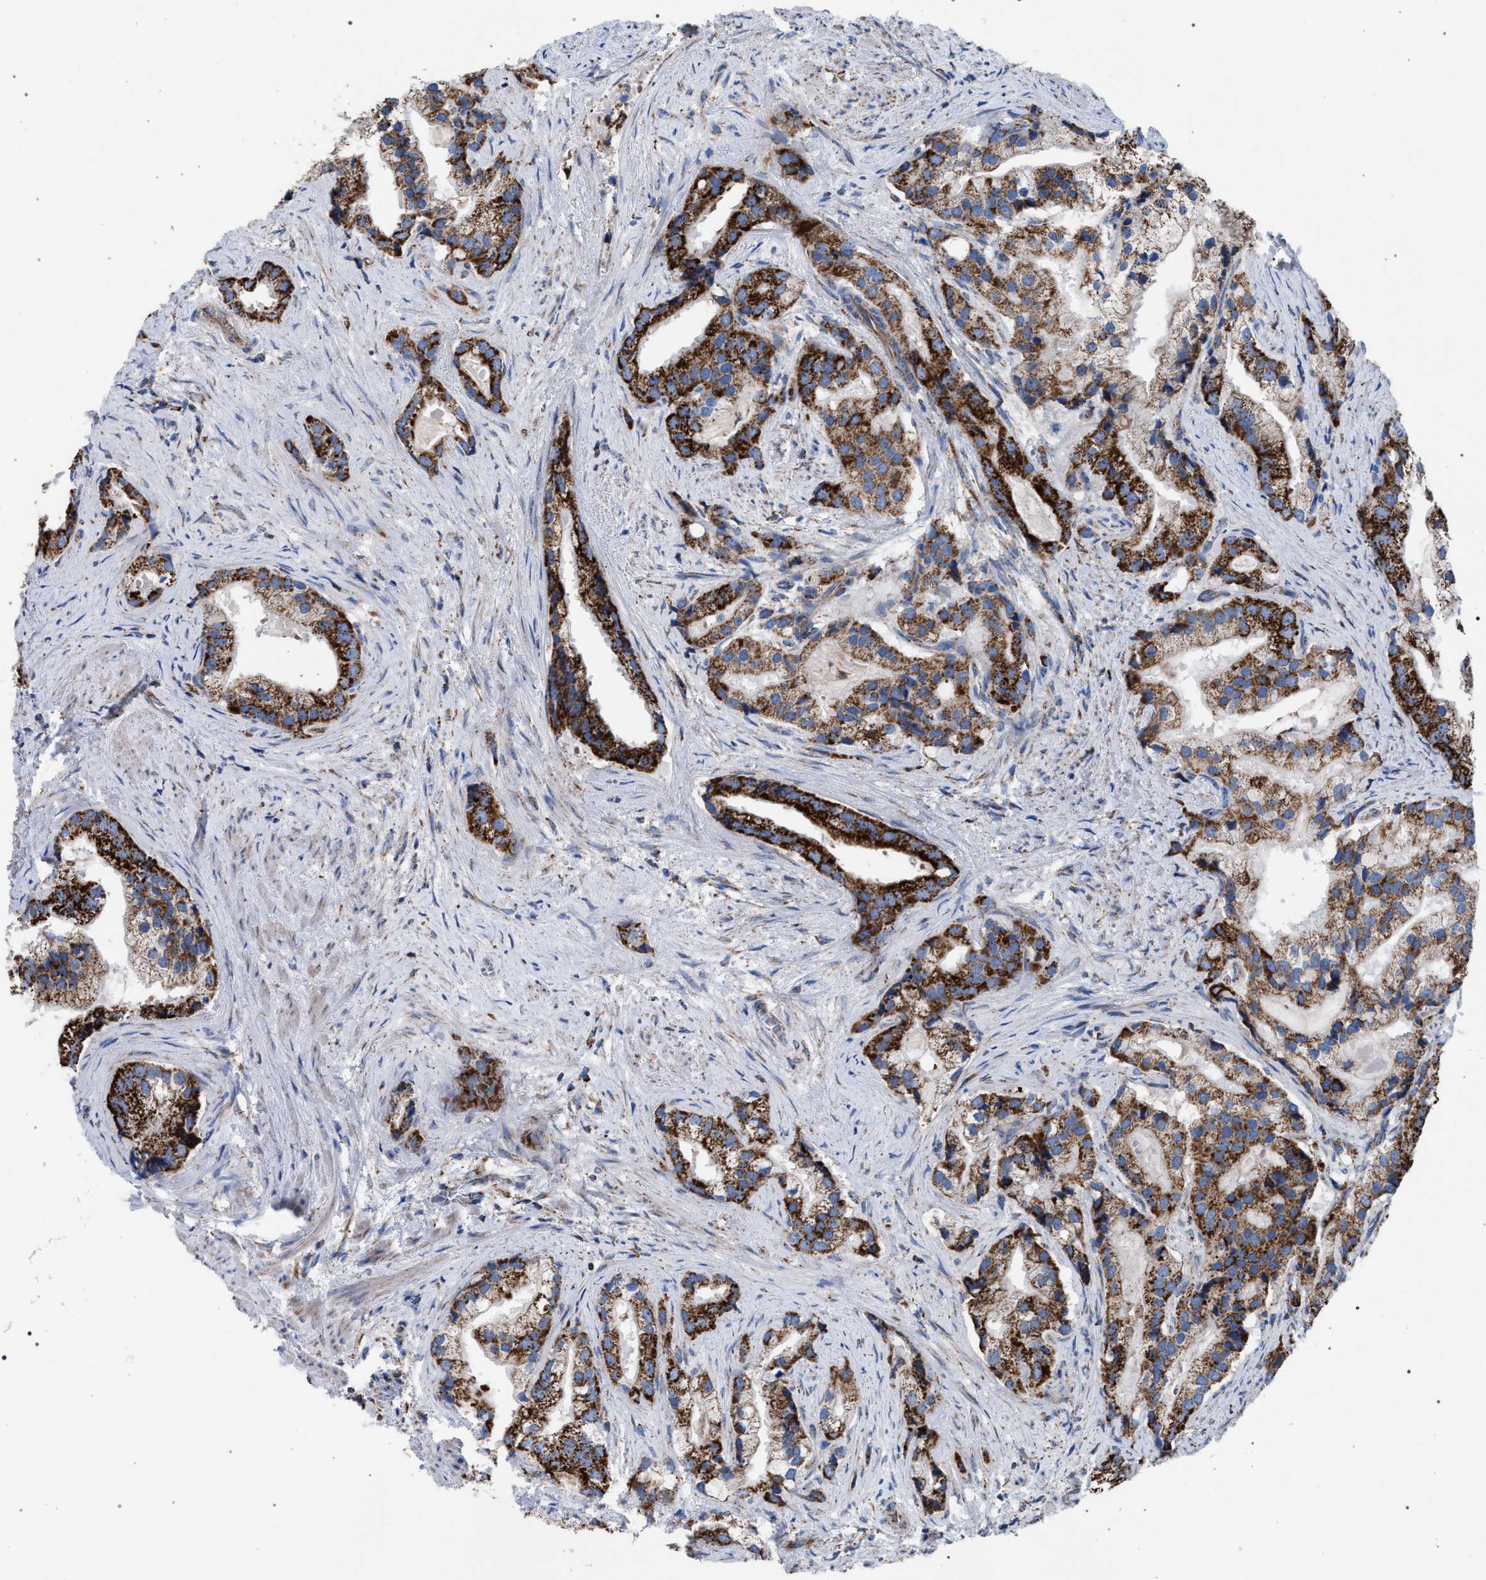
{"staining": {"intensity": "strong", "quantity": ">75%", "location": "cytoplasmic/membranous"}, "tissue": "prostate cancer", "cell_type": "Tumor cells", "image_type": "cancer", "snomed": [{"axis": "morphology", "description": "Adenocarcinoma, Low grade"}, {"axis": "topography", "description": "Prostate"}], "caption": "Prostate cancer (low-grade adenocarcinoma) tissue demonstrates strong cytoplasmic/membranous positivity in approximately >75% of tumor cells (Brightfield microscopy of DAB IHC at high magnification).", "gene": "VPS13A", "patient": {"sex": "male", "age": 71}}